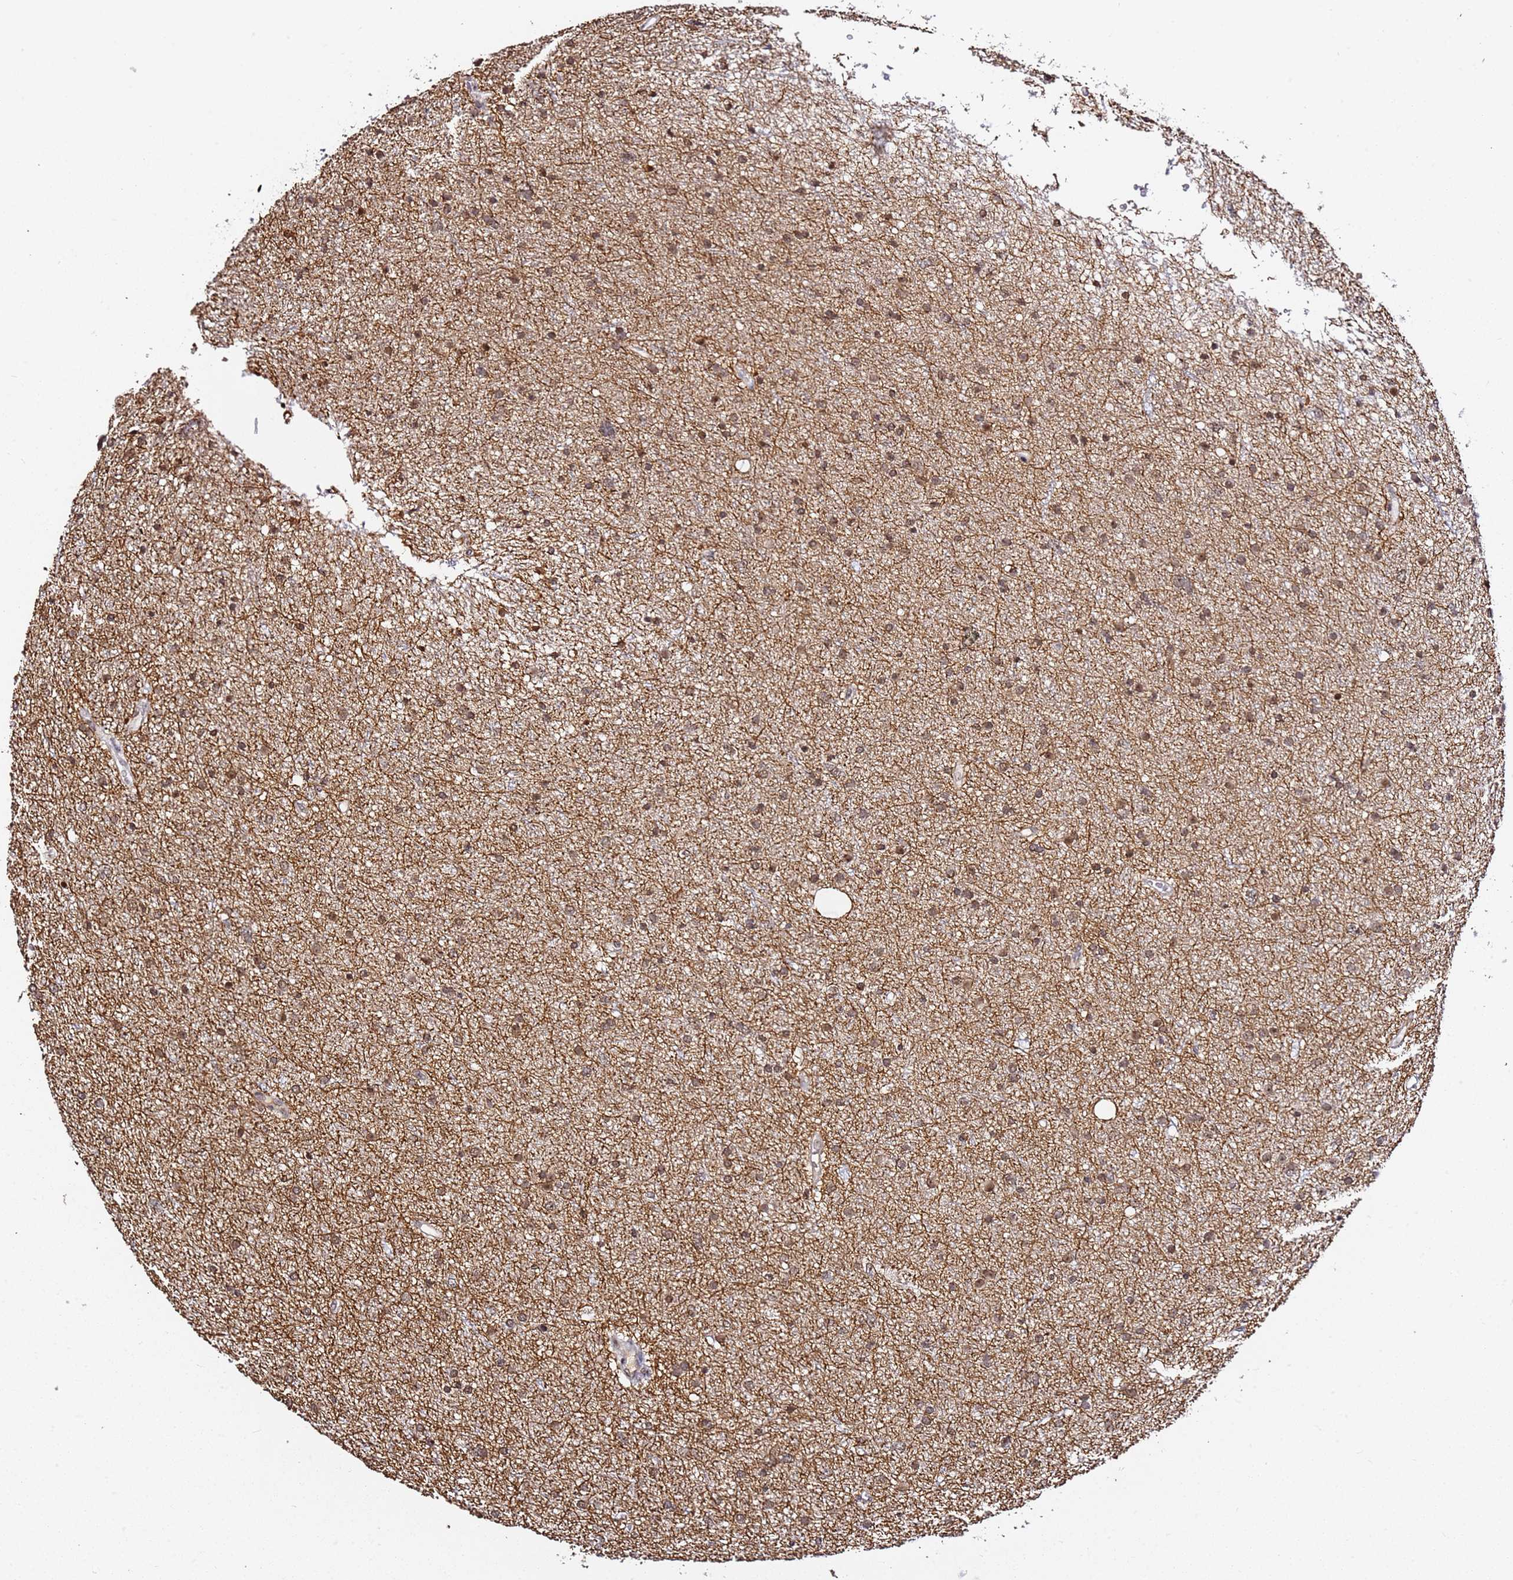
{"staining": {"intensity": "moderate", "quantity": "25%-75%", "location": "nuclear"}, "tissue": "glioma", "cell_type": "Tumor cells", "image_type": "cancer", "snomed": [{"axis": "morphology", "description": "Glioma, malignant, Low grade"}, {"axis": "topography", "description": "Cerebral cortex"}], "caption": "Moderate nuclear expression is present in about 25%-75% of tumor cells in low-grade glioma (malignant).", "gene": "FCF1", "patient": {"sex": "female", "age": 39}}